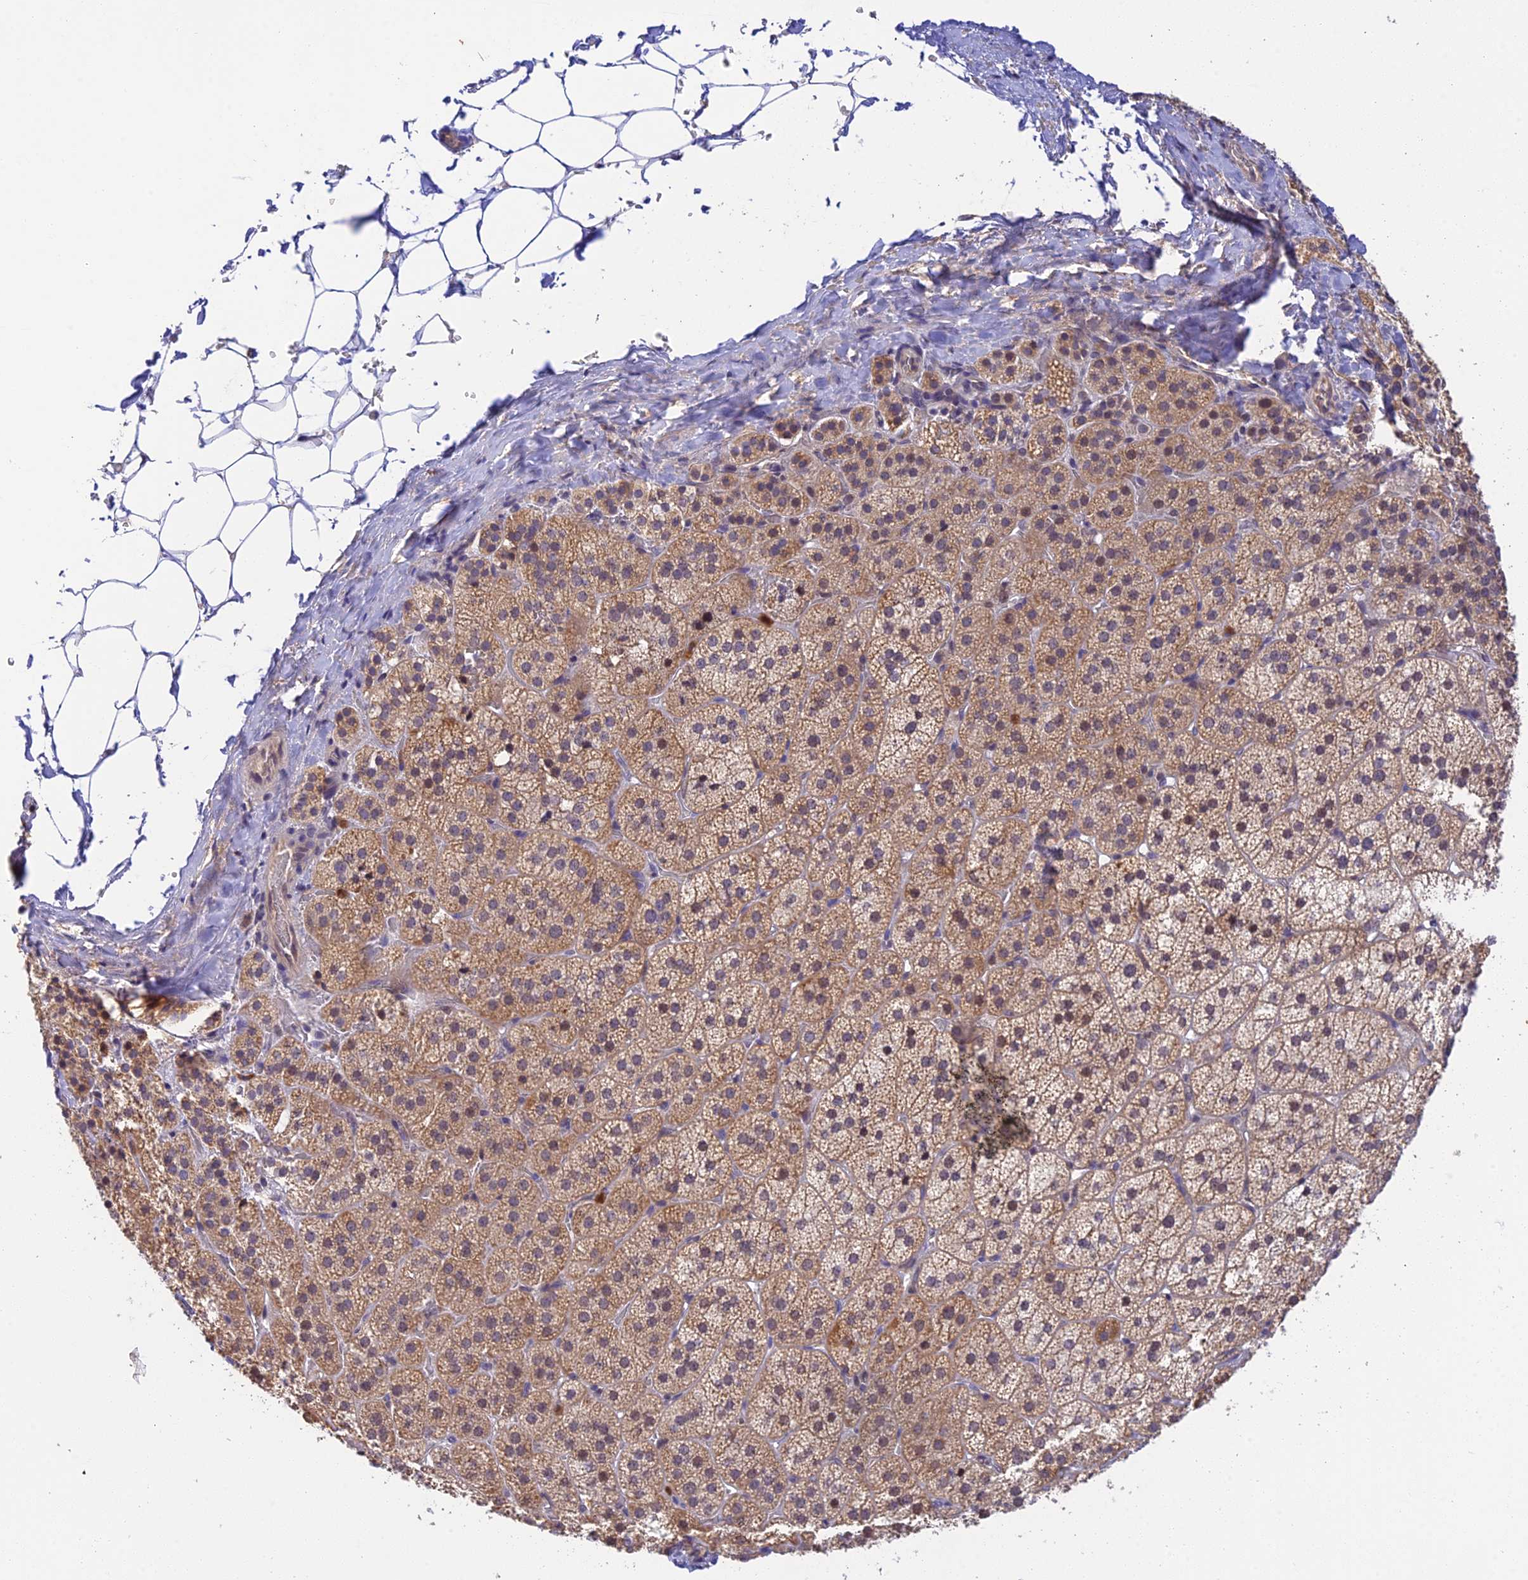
{"staining": {"intensity": "moderate", "quantity": "25%-75%", "location": "cytoplasmic/membranous"}, "tissue": "adrenal gland", "cell_type": "Glandular cells", "image_type": "normal", "snomed": [{"axis": "morphology", "description": "Normal tissue, NOS"}, {"axis": "topography", "description": "Adrenal gland"}], "caption": "The histopathology image displays immunohistochemical staining of normal adrenal gland. There is moderate cytoplasmic/membranous staining is appreciated in about 25%-75% of glandular cells.", "gene": "PEX16", "patient": {"sex": "female", "age": 44}}